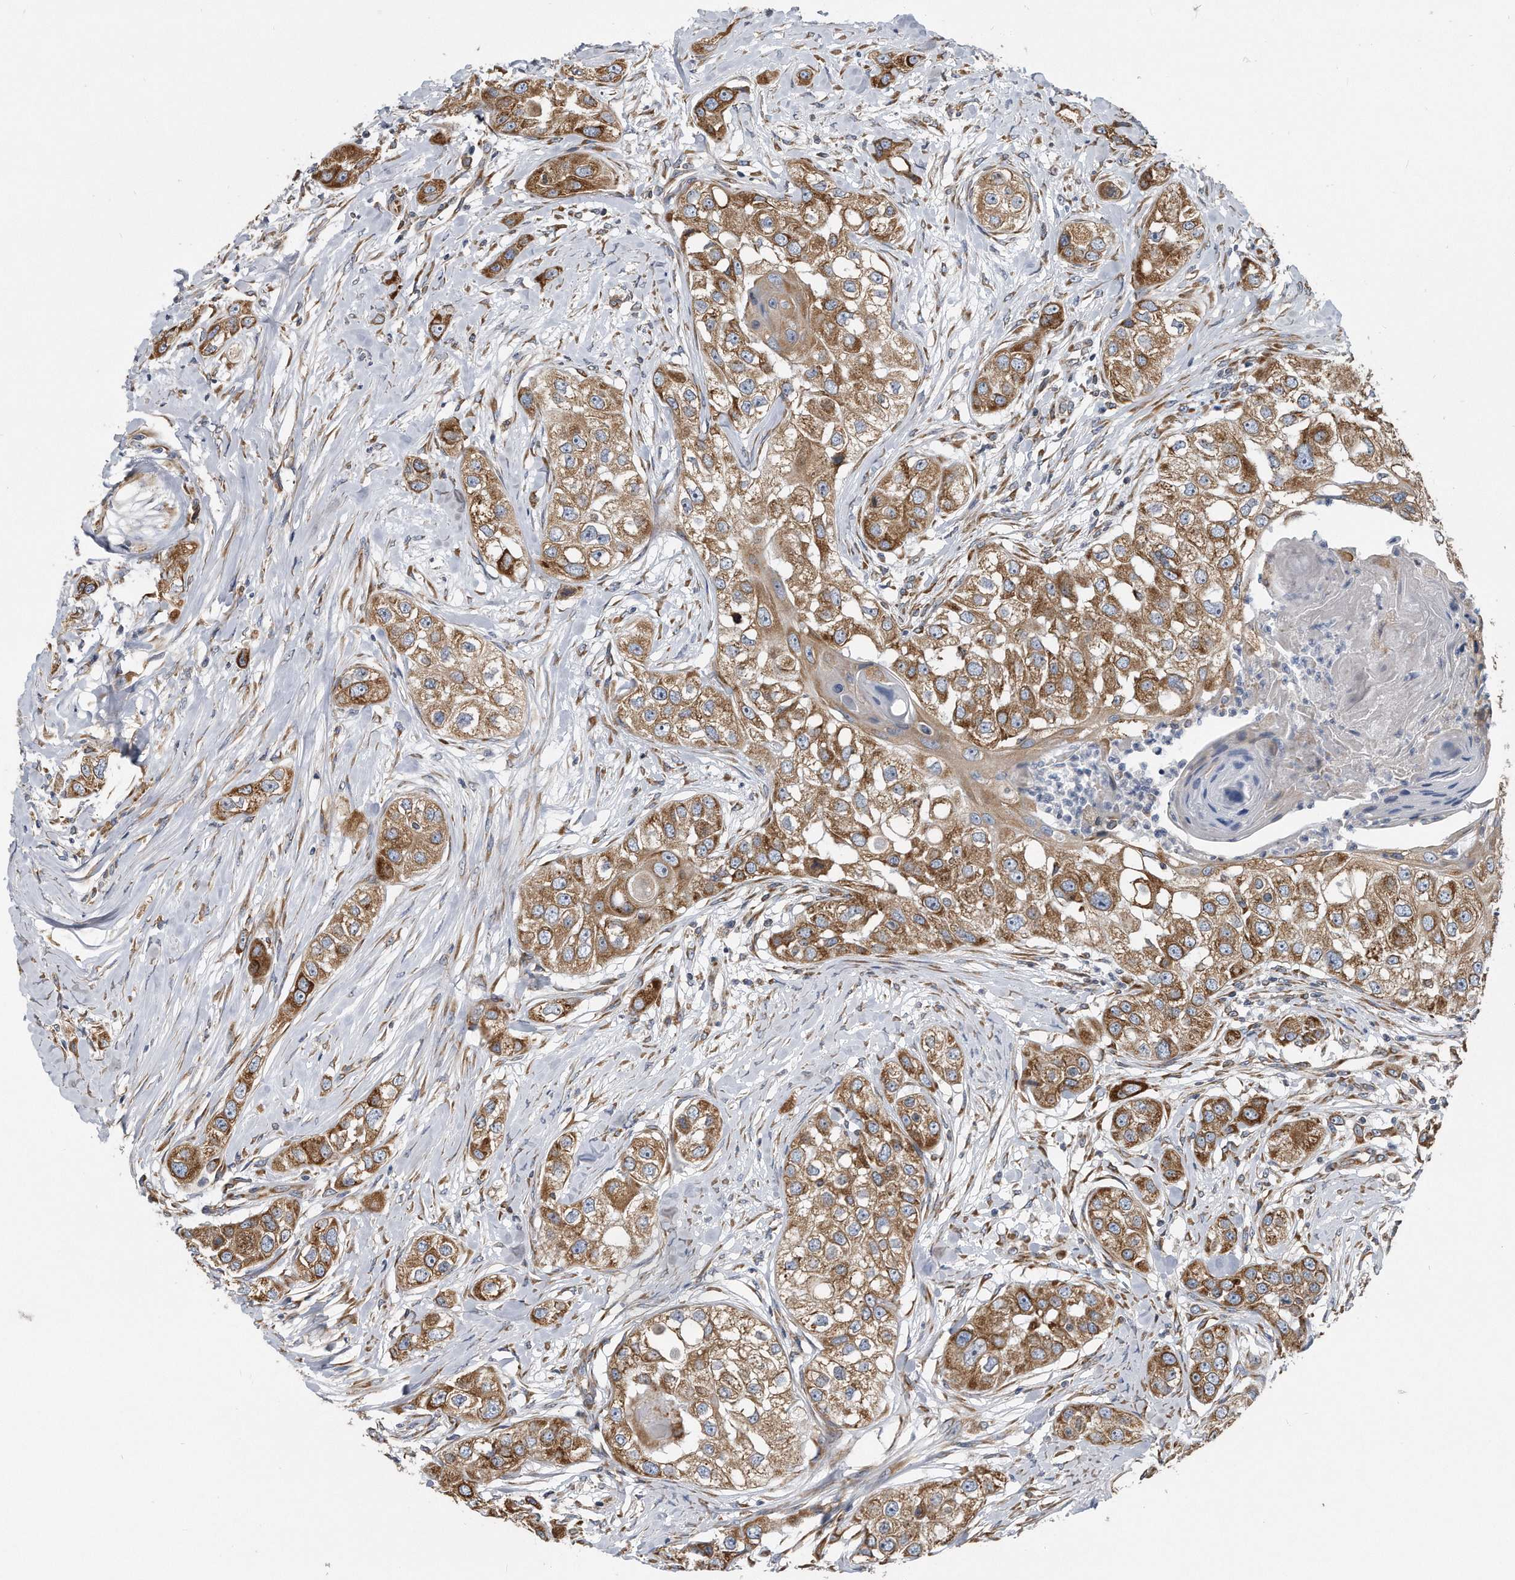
{"staining": {"intensity": "moderate", "quantity": ">75%", "location": "cytoplasmic/membranous"}, "tissue": "head and neck cancer", "cell_type": "Tumor cells", "image_type": "cancer", "snomed": [{"axis": "morphology", "description": "Normal tissue, NOS"}, {"axis": "morphology", "description": "Squamous cell carcinoma, NOS"}, {"axis": "topography", "description": "Skeletal muscle"}, {"axis": "topography", "description": "Head-Neck"}], "caption": "Tumor cells display medium levels of moderate cytoplasmic/membranous staining in about >75% of cells in head and neck cancer.", "gene": "CCDC47", "patient": {"sex": "male", "age": 51}}